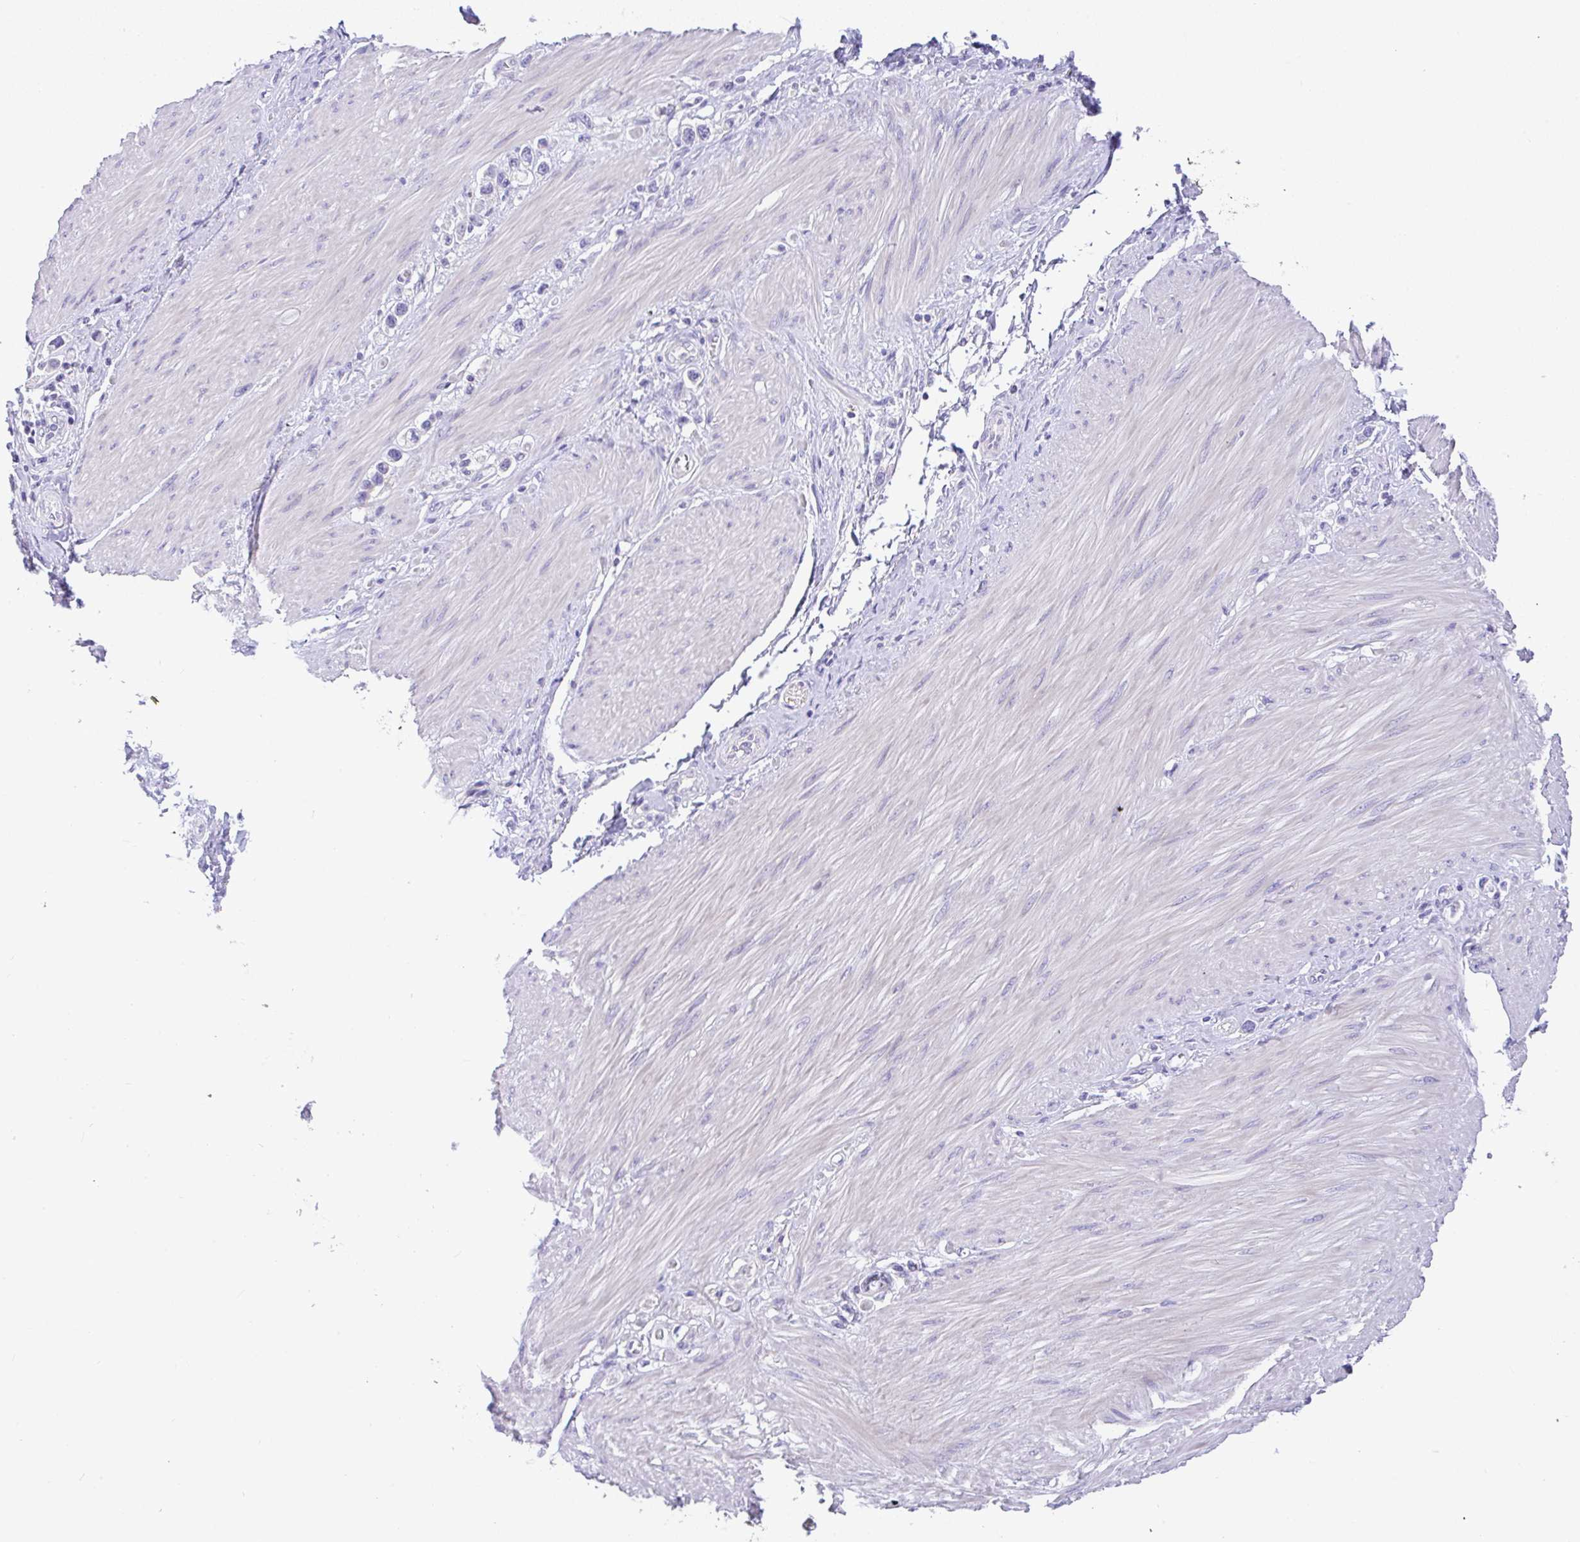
{"staining": {"intensity": "negative", "quantity": "none", "location": "none"}, "tissue": "stomach cancer", "cell_type": "Tumor cells", "image_type": "cancer", "snomed": [{"axis": "morphology", "description": "Adenocarcinoma, NOS"}, {"axis": "topography", "description": "Stomach"}], "caption": "High magnification brightfield microscopy of stomach cancer (adenocarcinoma) stained with DAB (3,3'-diaminobenzidine) (brown) and counterstained with hematoxylin (blue): tumor cells show no significant expression. Brightfield microscopy of IHC stained with DAB (3,3'-diaminobenzidine) (brown) and hematoxylin (blue), captured at high magnification.", "gene": "SERPINE3", "patient": {"sex": "female", "age": 65}}